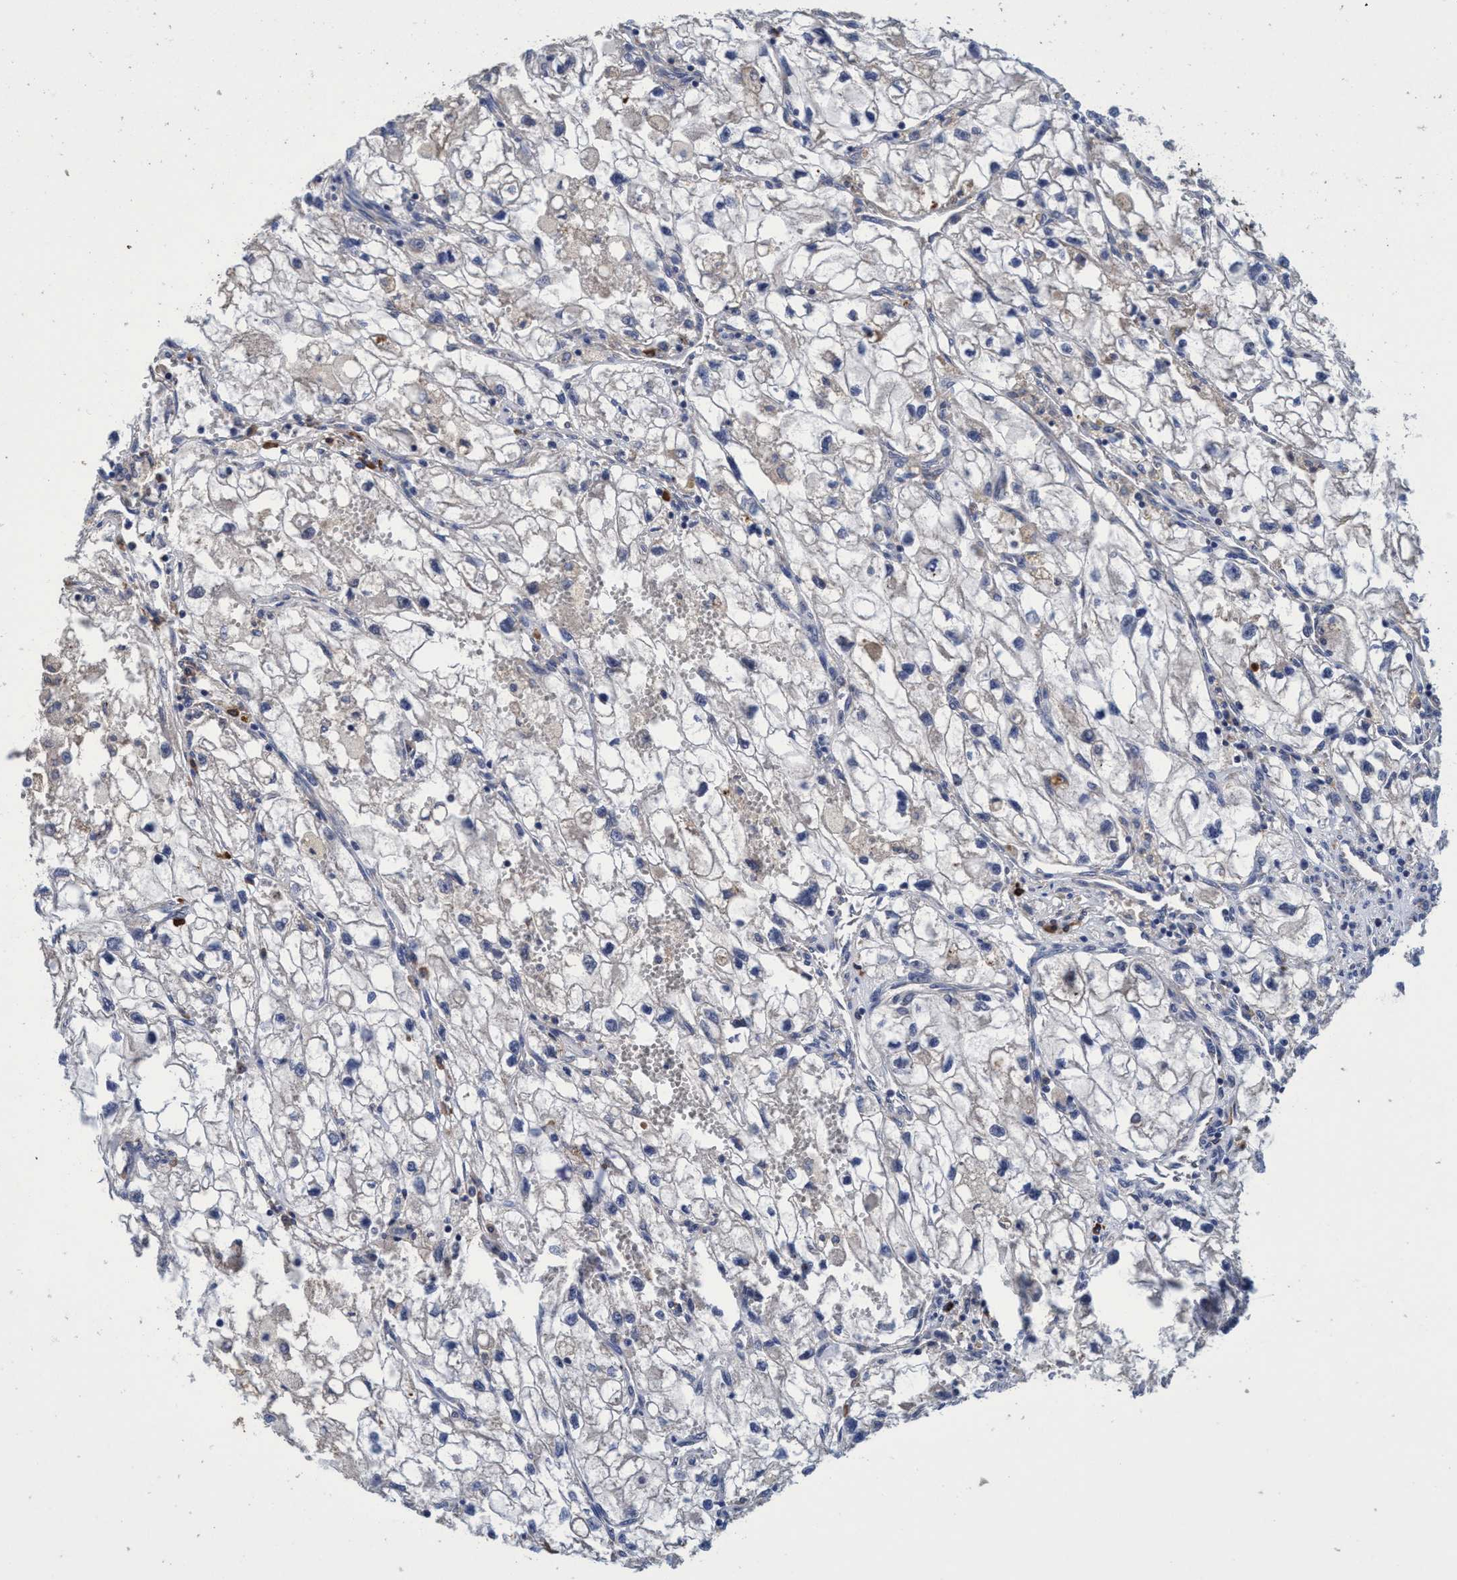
{"staining": {"intensity": "negative", "quantity": "none", "location": "none"}, "tissue": "renal cancer", "cell_type": "Tumor cells", "image_type": "cancer", "snomed": [{"axis": "morphology", "description": "Adenocarcinoma, NOS"}, {"axis": "topography", "description": "Kidney"}], "caption": "High power microscopy image of an IHC photomicrograph of adenocarcinoma (renal), revealing no significant expression in tumor cells. (DAB (3,3'-diaminobenzidine) immunohistochemistry (IHC) visualized using brightfield microscopy, high magnification).", "gene": "CALCOCO2", "patient": {"sex": "female", "age": 70}}